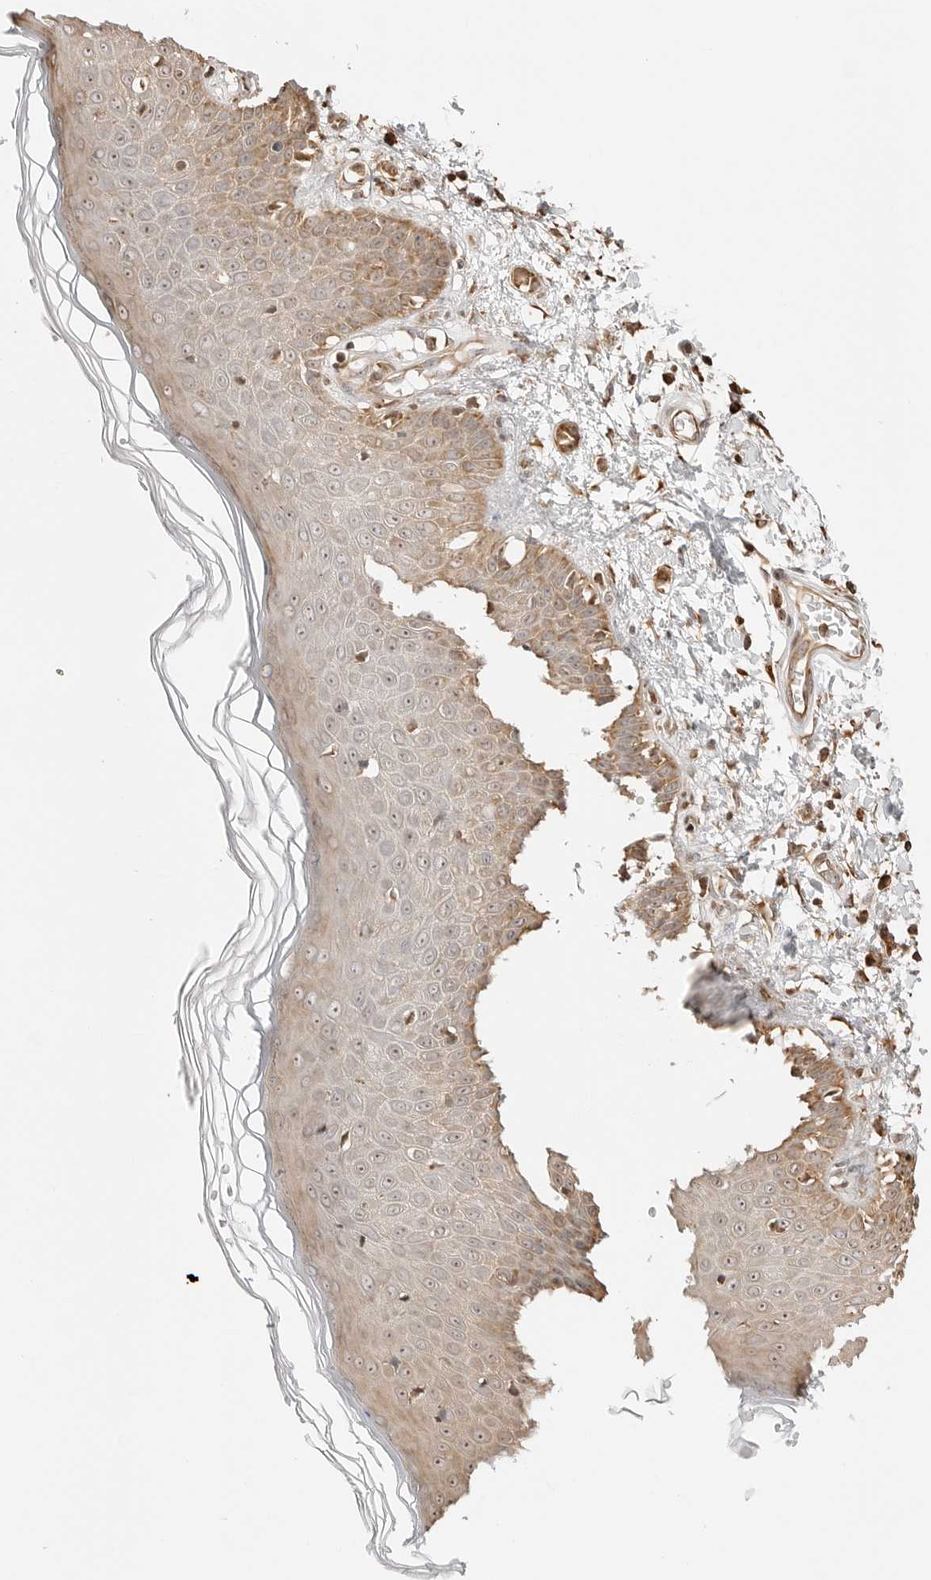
{"staining": {"intensity": "moderate", "quantity": ">75%", "location": "cytoplasmic/membranous,nuclear"}, "tissue": "skin", "cell_type": "Fibroblasts", "image_type": "normal", "snomed": [{"axis": "morphology", "description": "Normal tissue, NOS"}, {"axis": "morphology", "description": "Inflammation, NOS"}, {"axis": "topography", "description": "Skin"}], "caption": "Approximately >75% of fibroblasts in benign human skin exhibit moderate cytoplasmic/membranous,nuclear protein positivity as visualized by brown immunohistochemical staining.", "gene": "FKBP14", "patient": {"sex": "female", "age": 44}}